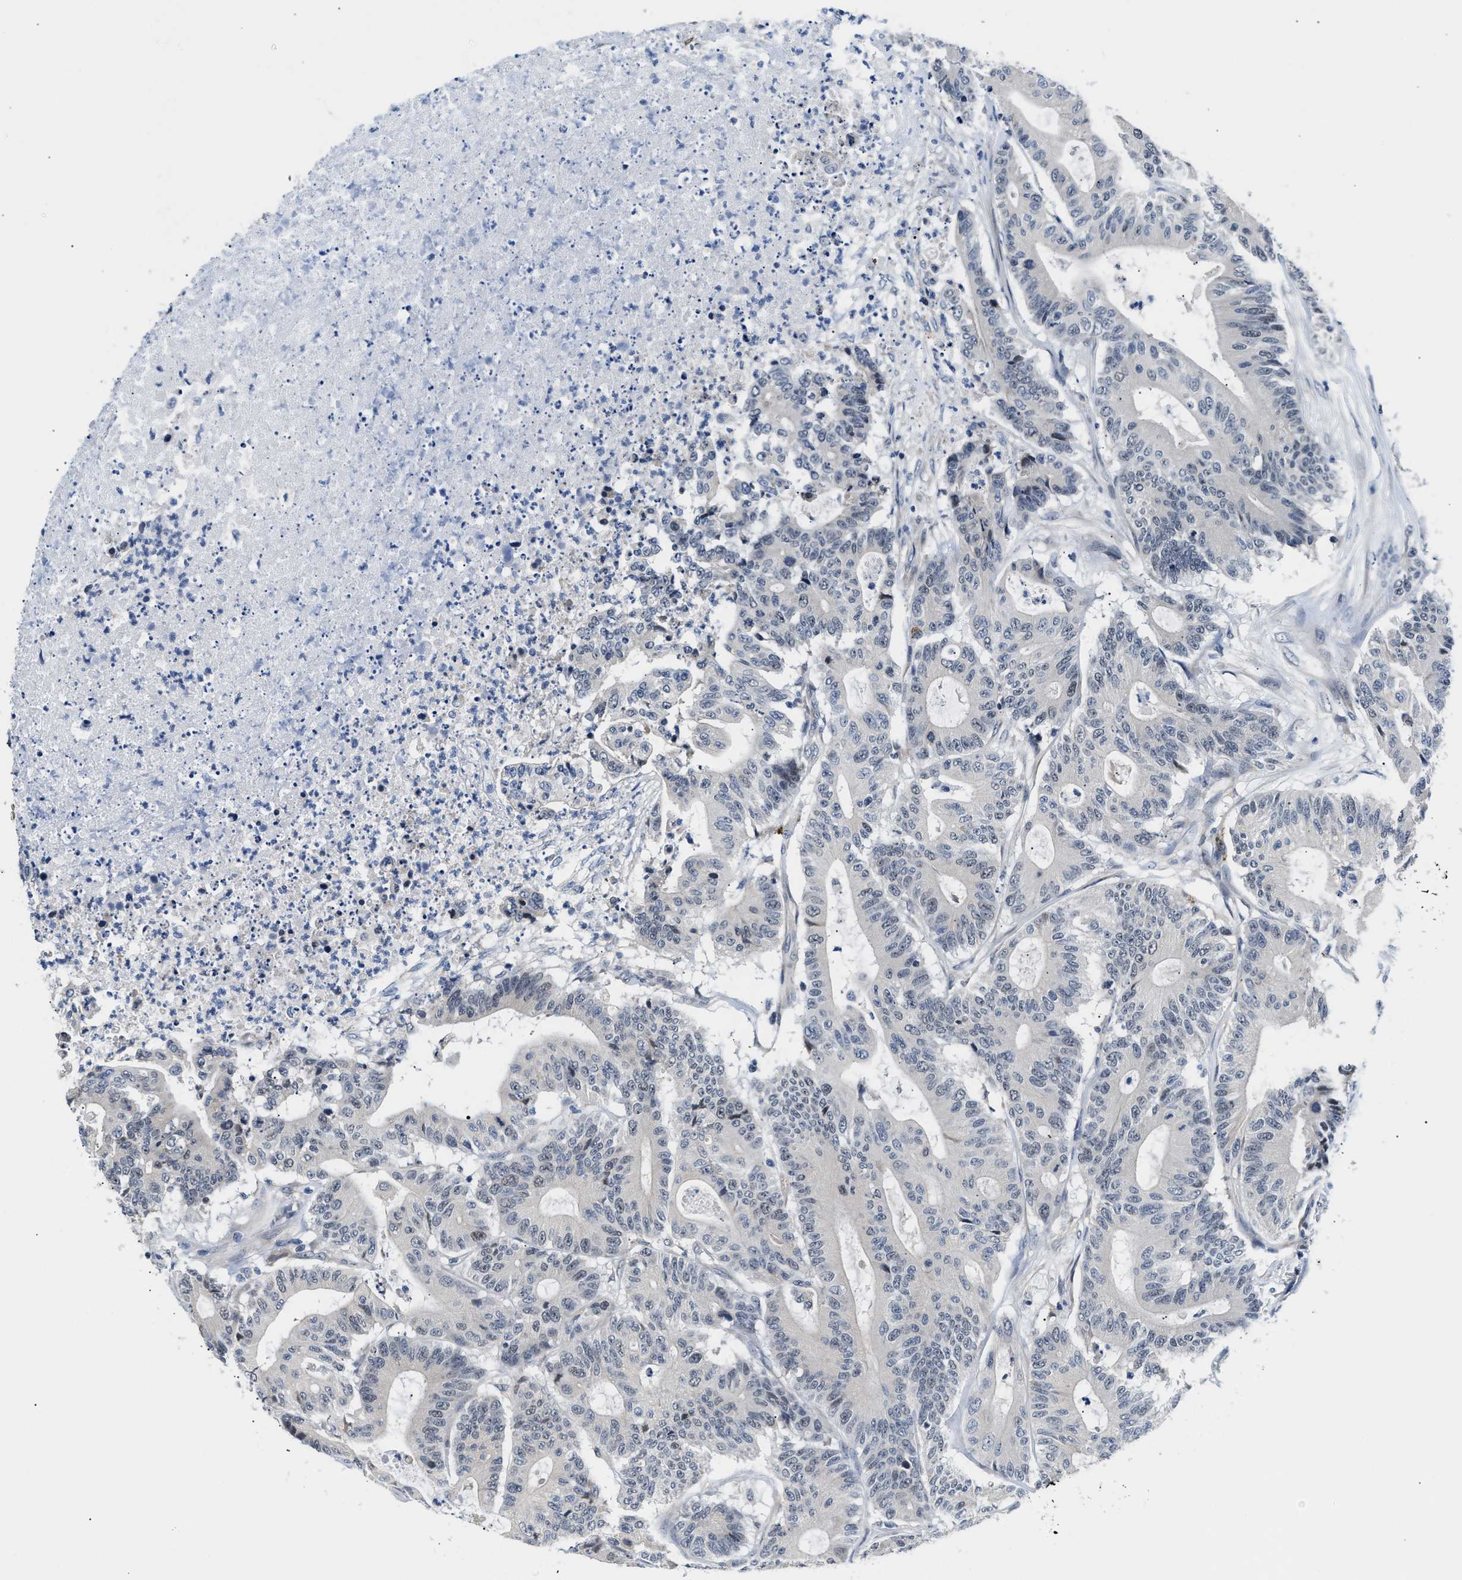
{"staining": {"intensity": "negative", "quantity": "none", "location": "none"}, "tissue": "colorectal cancer", "cell_type": "Tumor cells", "image_type": "cancer", "snomed": [{"axis": "morphology", "description": "Adenocarcinoma, NOS"}, {"axis": "topography", "description": "Colon"}], "caption": "This is an immunohistochemistry micrograph of adenocarcinoma (colorectal). There is no expression in tumor cells.", "gene": "CLGN", "patient": {"sex": "female", "age": 84}}